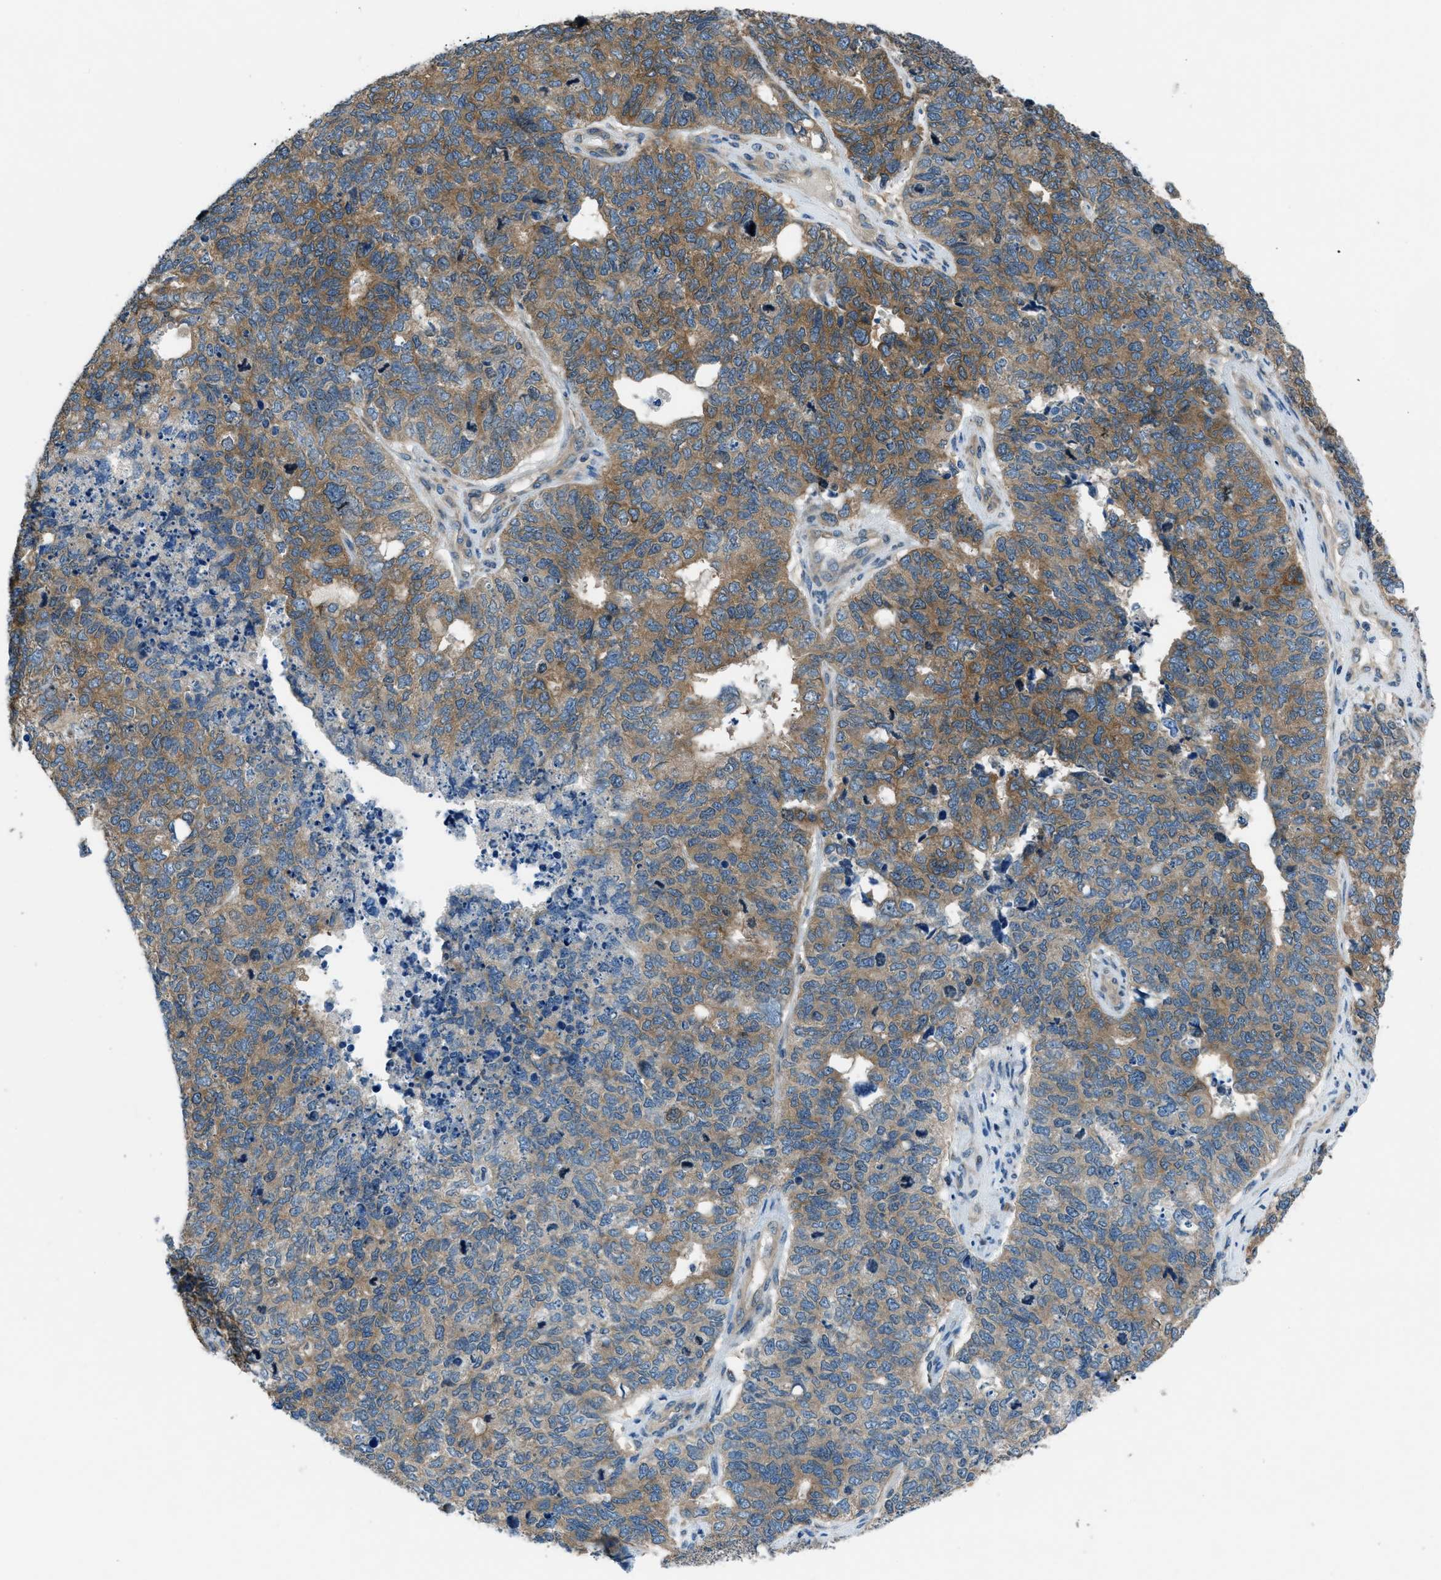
{"staining": {"intensity": "moderate", "quantity": "25%-75%", "location": "cytoplasmic/membranous"}, "tissue": "cervical cancer", "cell_type": "Tumor cells", "image_type": "cancer", "snomed": [{"axis": "morphology", "description": "Squamous cell carcinoma, NOS"}, {"axis": "topography", "description": "Cervix"}], "caption": "The histopathology image demonstrates staining of cervical squamous cell carcinoma, revealing moderate cytoplasmic/membranous protein expression (brown color) within tumor cells.", "gene": "ARFGAP2", "patient": {"sex": "female", "age": 63}}